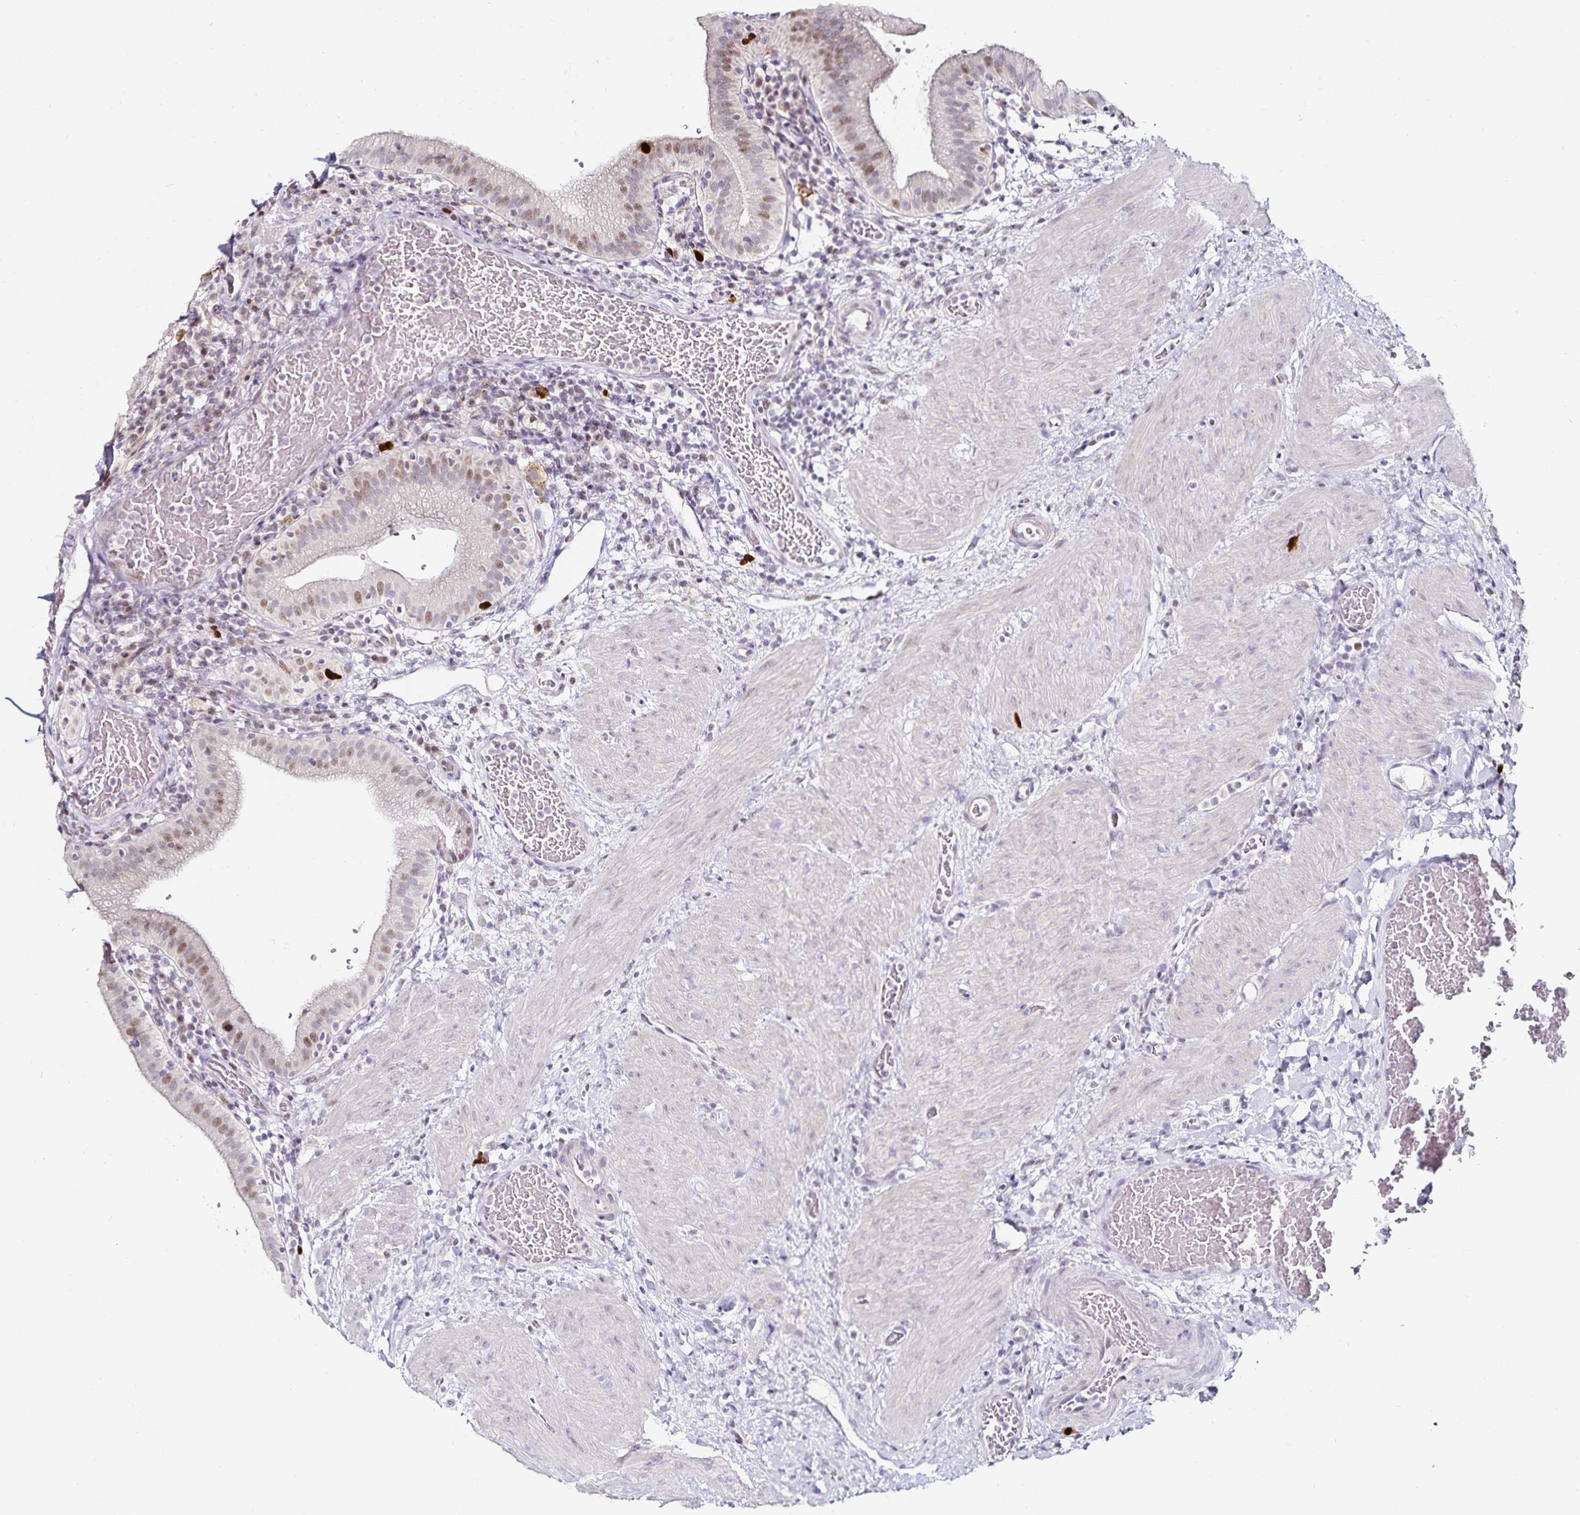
{"staining": {"intensity": "weak", "quantity": "25%-75%", "location": "nuclear"}, "tissue": "gallbladder", "cell_type": "Glandular cells", "image_type": "normal", "snomed": [{"axis": "morphology", "description": "Normal tissue, NOS"}, {"axis": "topography", "description": "Gallbladder"}], "caption": "Immunohistochemistry (DAB (3,3'-diaminobenzidine)) staining of benign human gallbladder exhibits weak nuclear protein positivity in approximately 25%-75% of glandular cells.", "gene": "ANLN", "patient": {"sex": "male", "age": 26}}